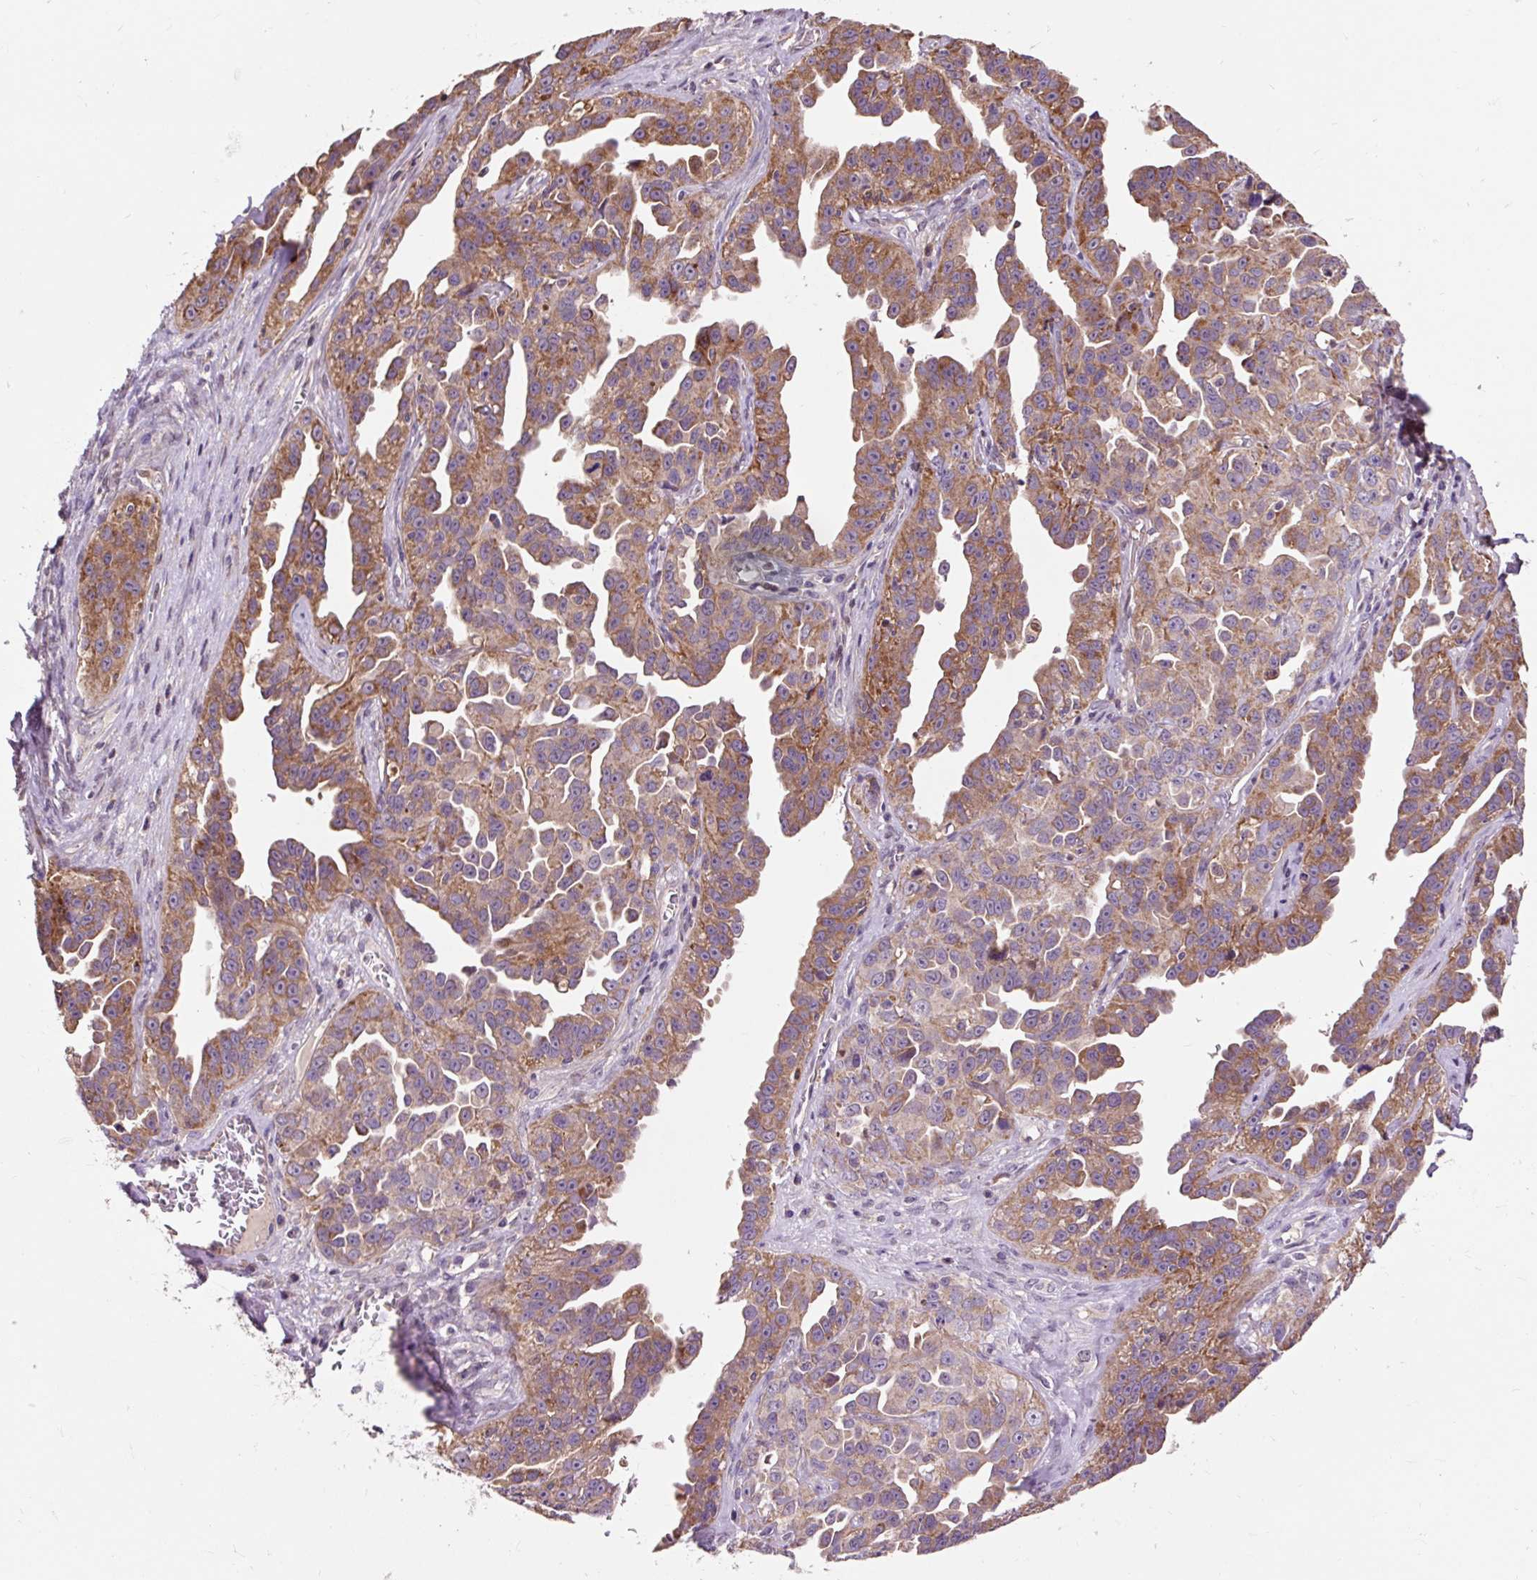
{"staining": {"intensity": "moderate", "quantity": ">75%", "location": "cytoplasmic/membranous"}, "tissue": "ovarian cancer", "cell_type": "Tumor cells", "image_type": "cancer", "snomed": [{"axis": "morphology", "description": "Cystadenocarcinoma, serous, NOS"}, {"axis": "topography", "description": "Ovary"}], "caption": "The image exhibits a brown stain indicating the presence of a protein in the cytoplasmic/membranous of tumor cells in ovarian cancer (serous cystadenocarcinoma). (DAB IHC, brown staining for protein, blue staining for nuclei).", "gene": "PRIMPOL", "patient": {"sex": "female", "age": 75}}